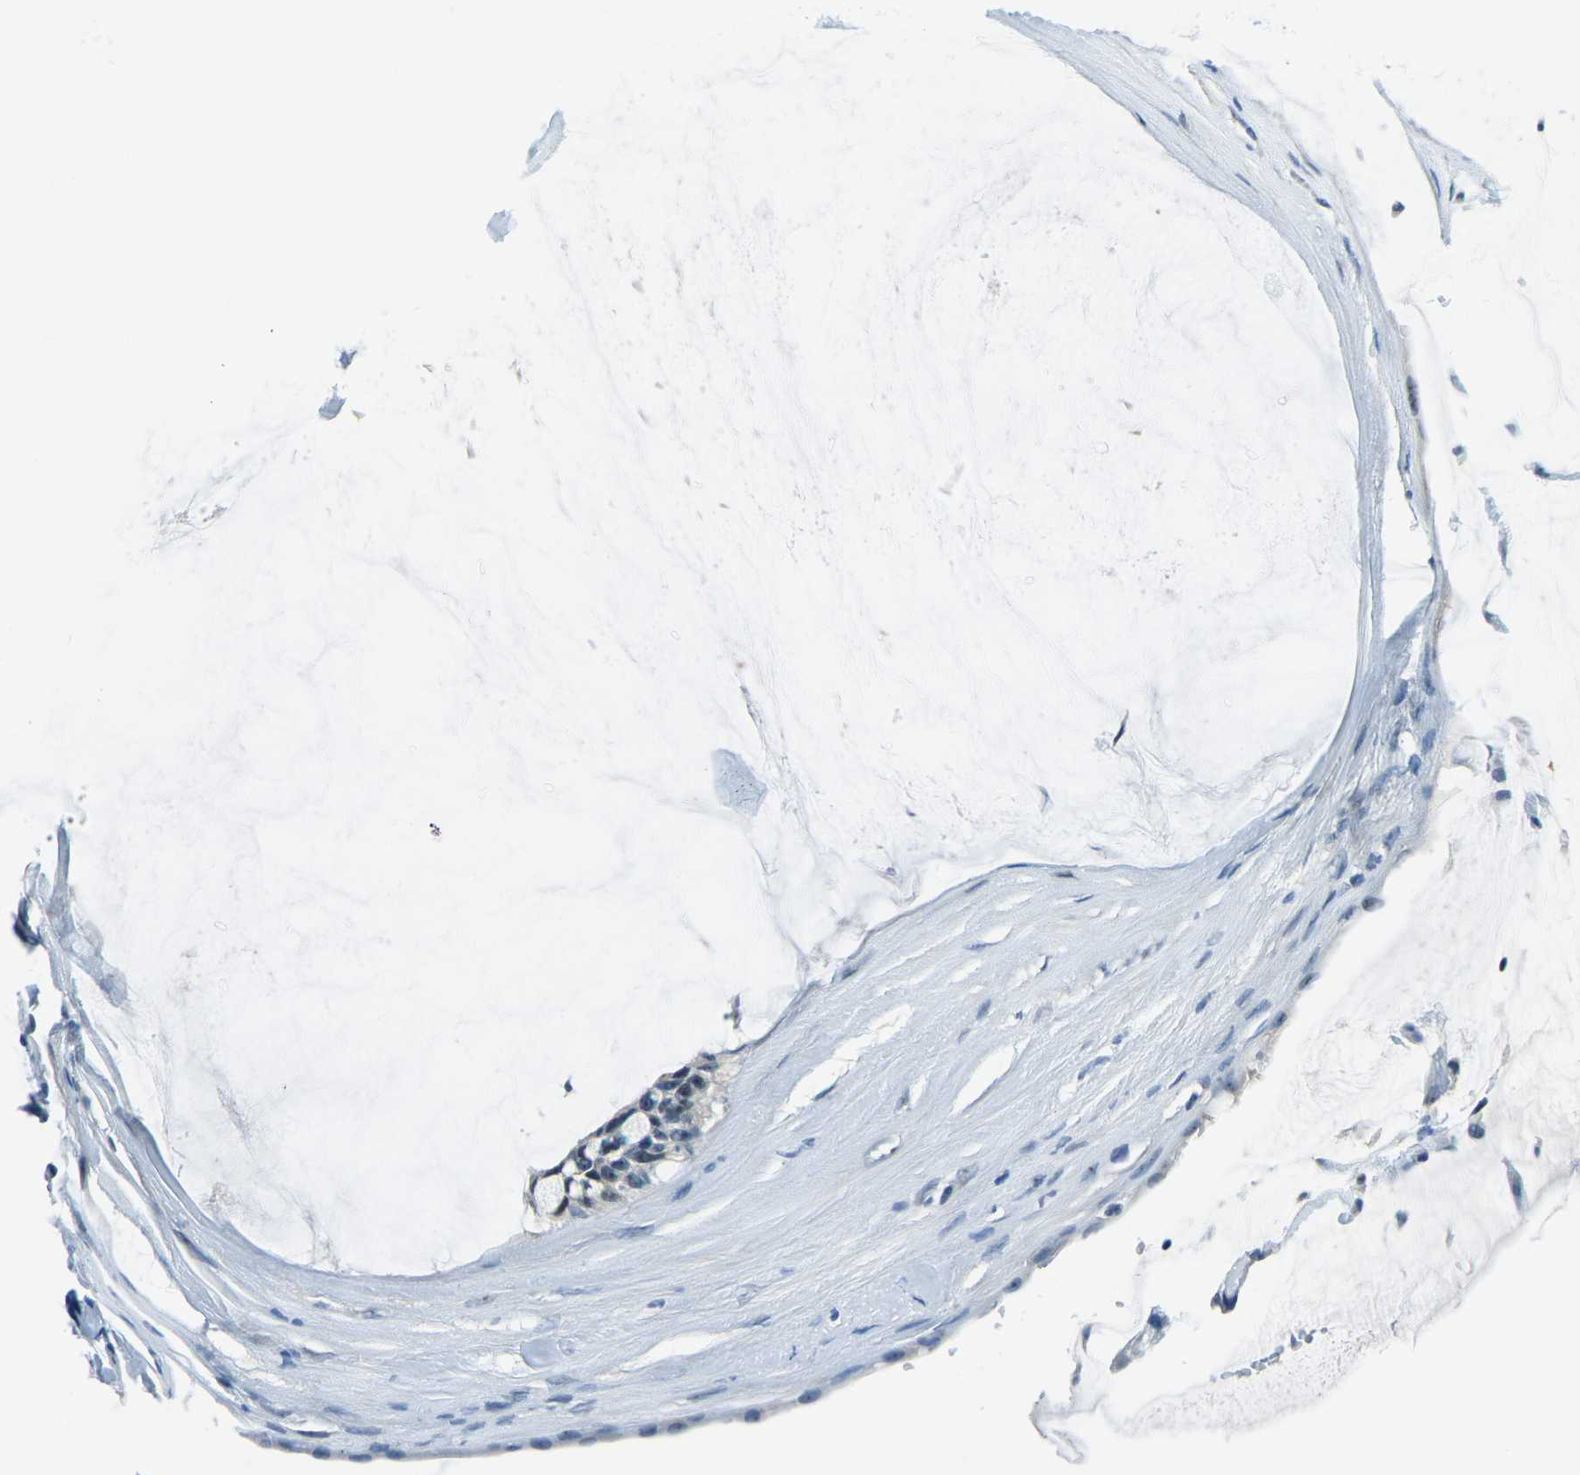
{"staining": {"intensity": "negative", "quantity": "none", "location": "none"}, "tissue": "ovarian cancer", "cell_type": "Tumor cells", "image_type": "cancer", "snomed": [{"axis": "morphology", "description": "Cystadenocarcinoma, mucinous, NOS"}, {"axis": "topography", "description": "Ovary"}], "caption": "Immunohistochemistry of ovarian cancer (mucinous cystadenocarcinoma) shows no positivity in tumor cells.", "gene": "RRP1", "patient": {"sex": "female", "age": 39}}